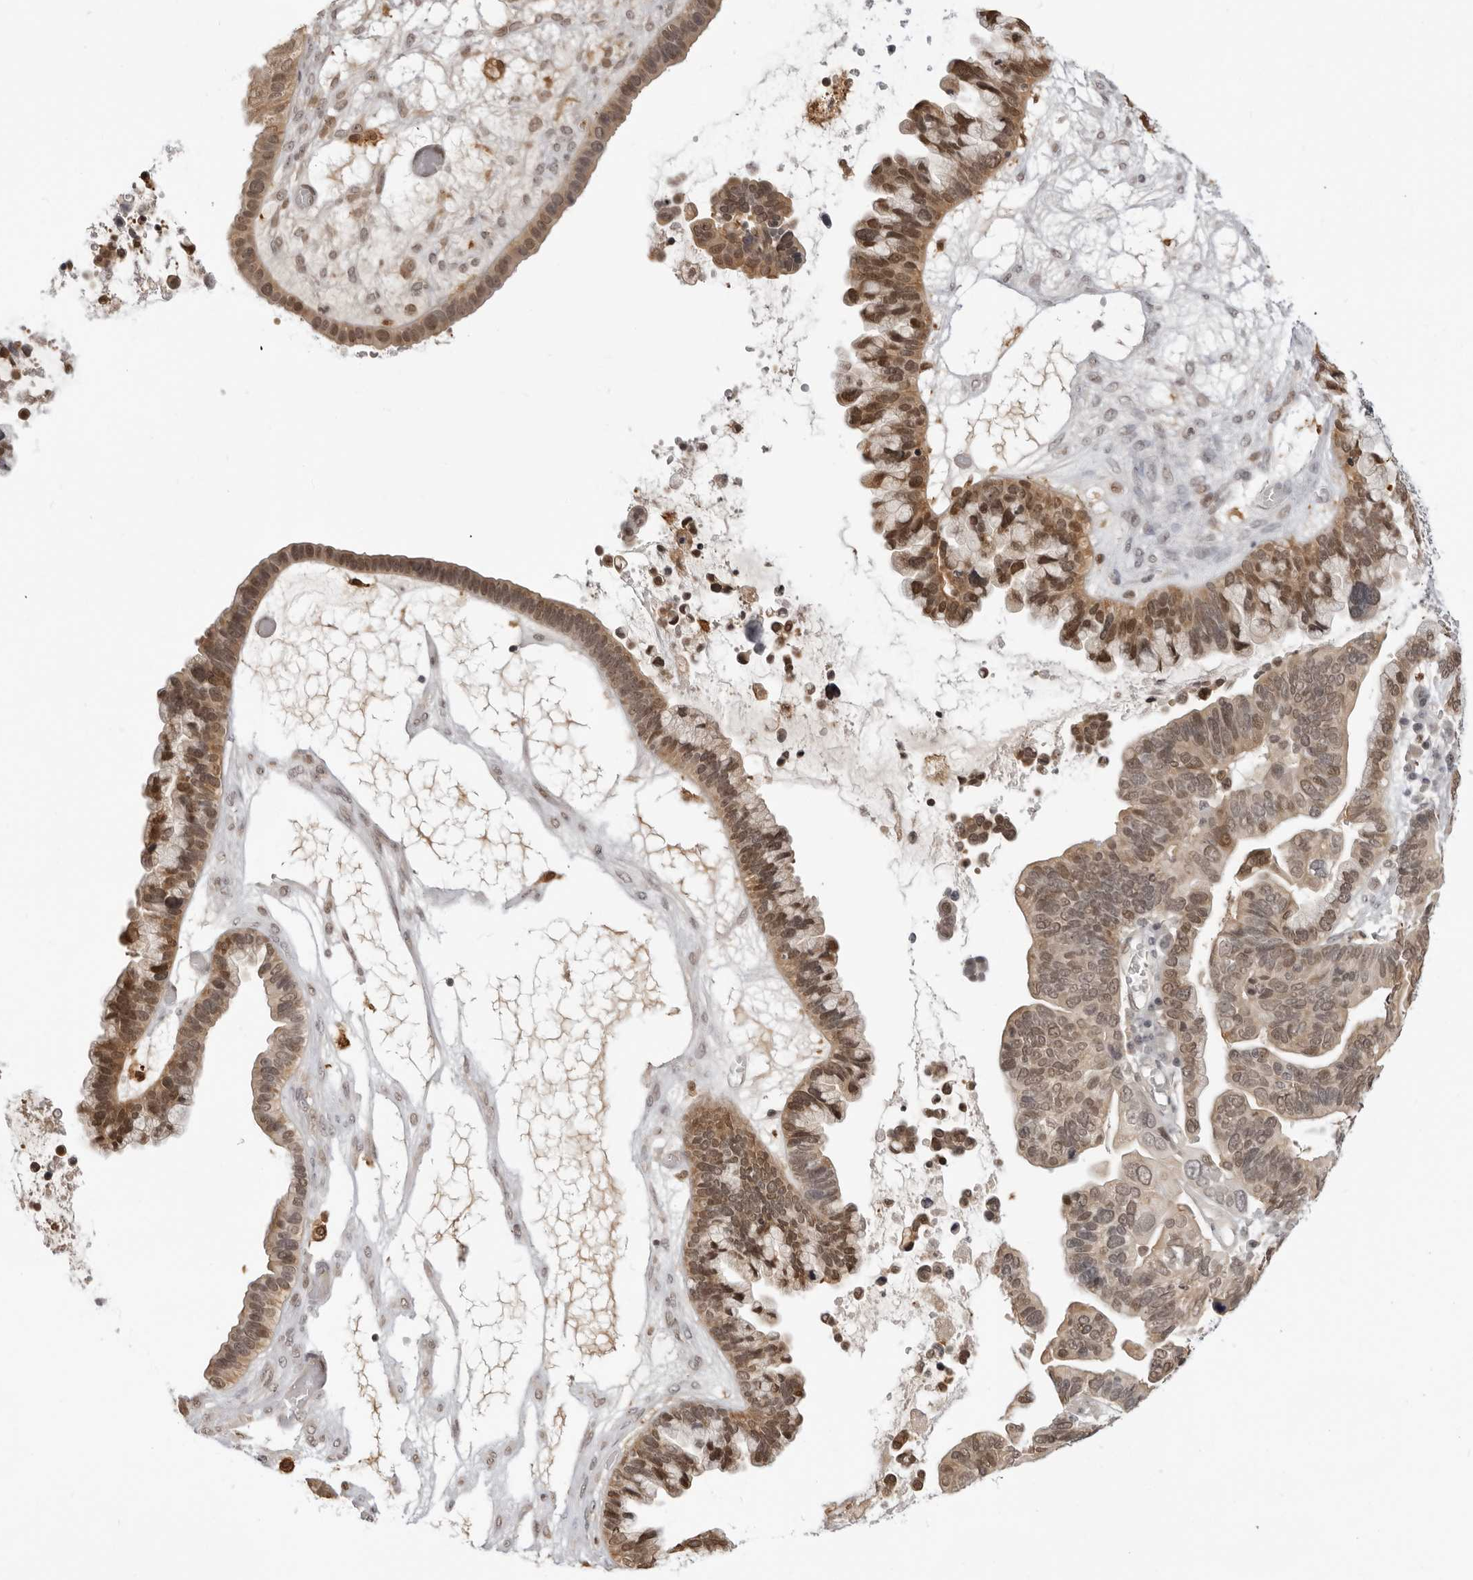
{"staining": {"intensity": "moderate", "quantity": ">75%", "location": "cytoplasmic/membranous,nuclear"}, "tissue": "ovarian cancer", "cell_type": "Tumor cells", "image_type": "cancer", "snomed": [{"axis": "morphology", "description": "Cystadenocarcinoma, serous, NOS"}, {"axis": "topography", "description": "Ovary"}], "caption": "Human ovarian cancer (serous cystadenocarcinoma) stained with a brown dye demonstrates moderate cytoplasmic/membranous and nuclear positive positivity in about >75% of tumor cells.", "gene": "SRGAP2", "patient": {"sex": "female", "age": 56}}